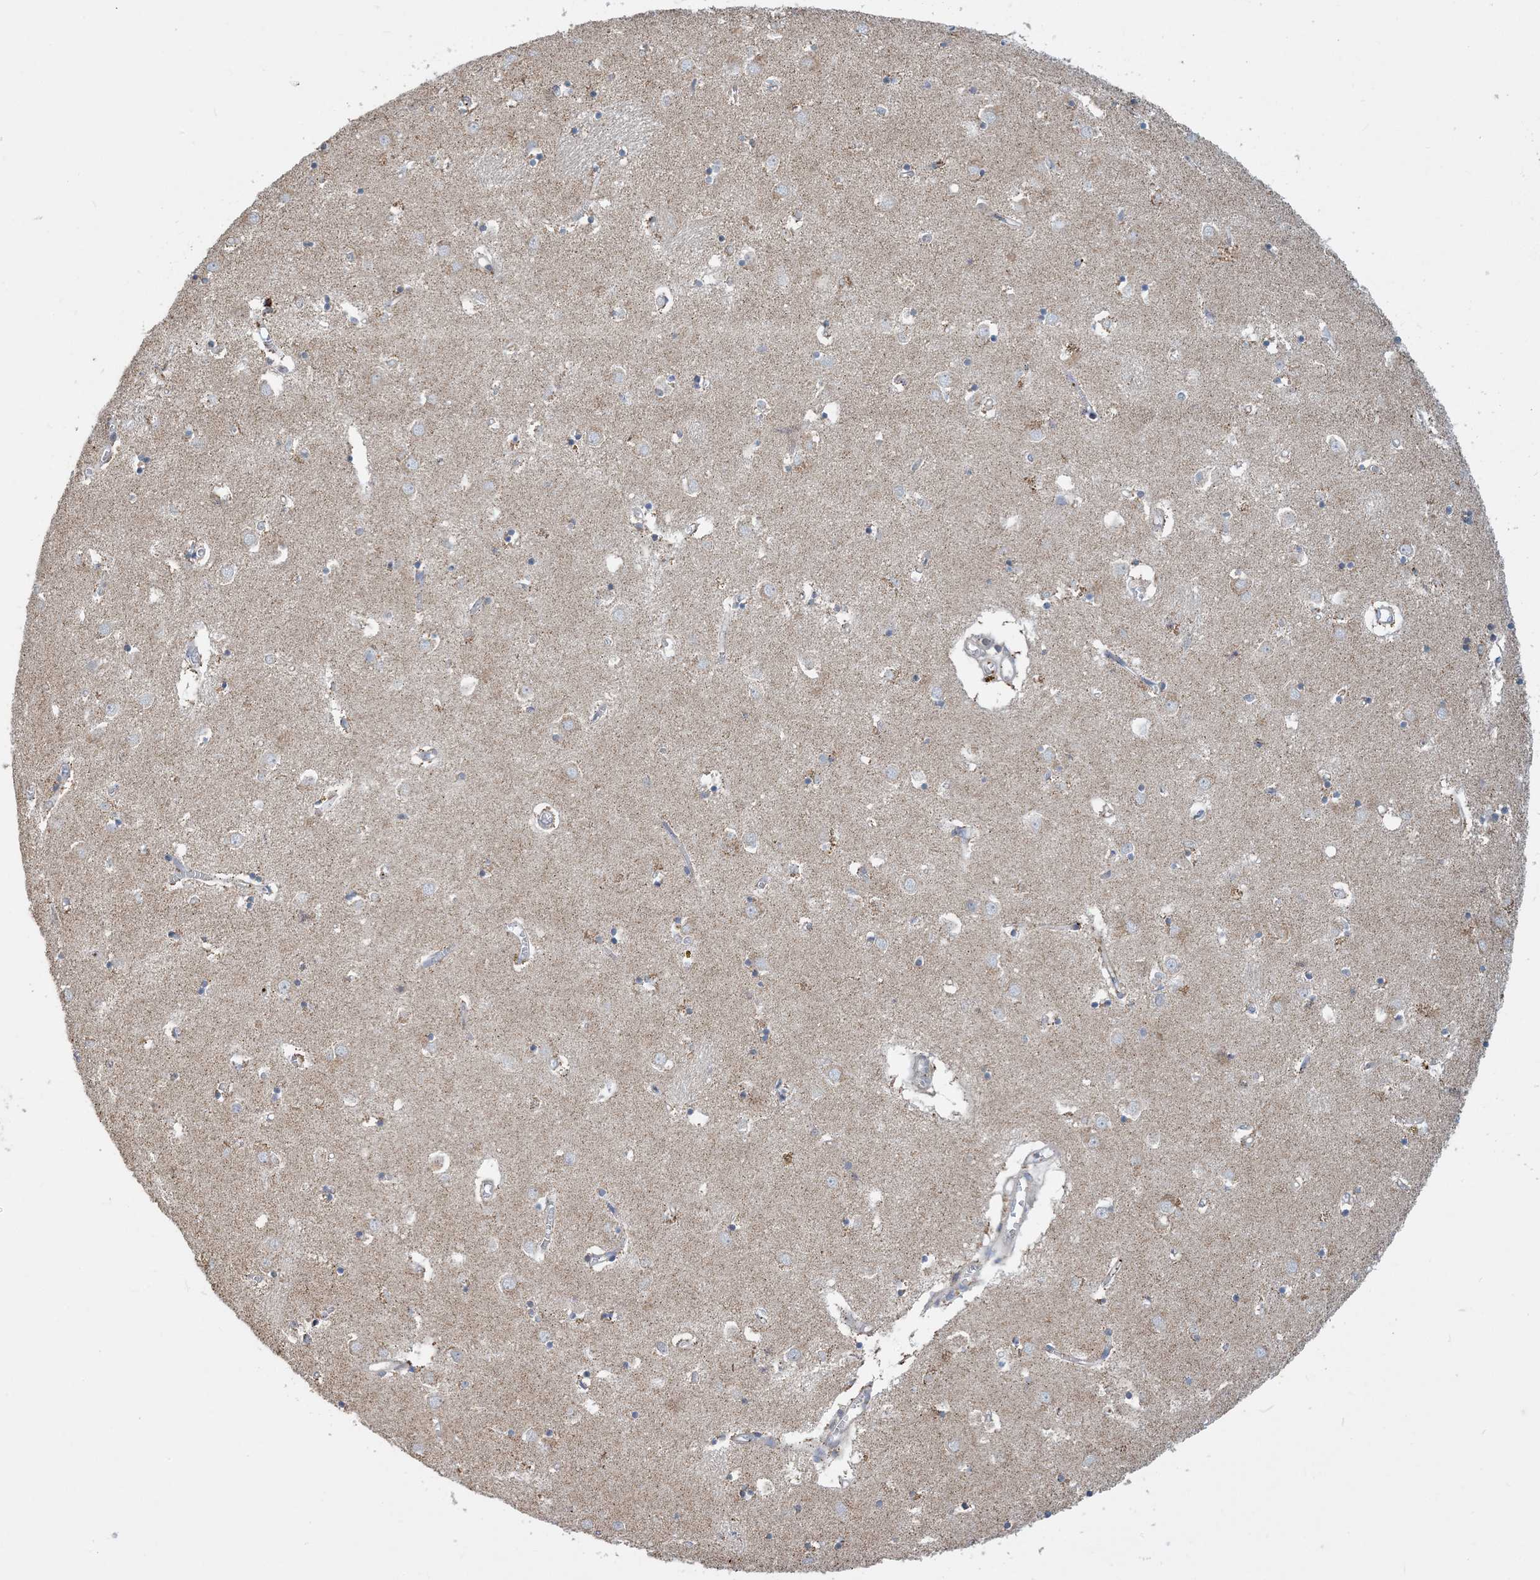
{"staining": {"intensity": "moderate", "quantity": "25%-75%", "location": "cytoplasmic/membranous"}, "tissue": "caudate", "cell_type": "Glial cells", "image_type": "normal", "snomed": [{"axis": "morphology", "description": "Normal tissue, NOS"}, {"axis": "topography", "description": "Lateral ventricle wall"}], "caption": "A high-resolution photomicrograph shows IHC staining of benign caudate, which reveals moderate cytoplasmic/membranous expression in approximately 25%-75% of glial cells. (Brightfield microscopy of DAB IHC at high magnification).", "gene": "ECHDC1", "patient": {"sex": "male", "age": 70}}